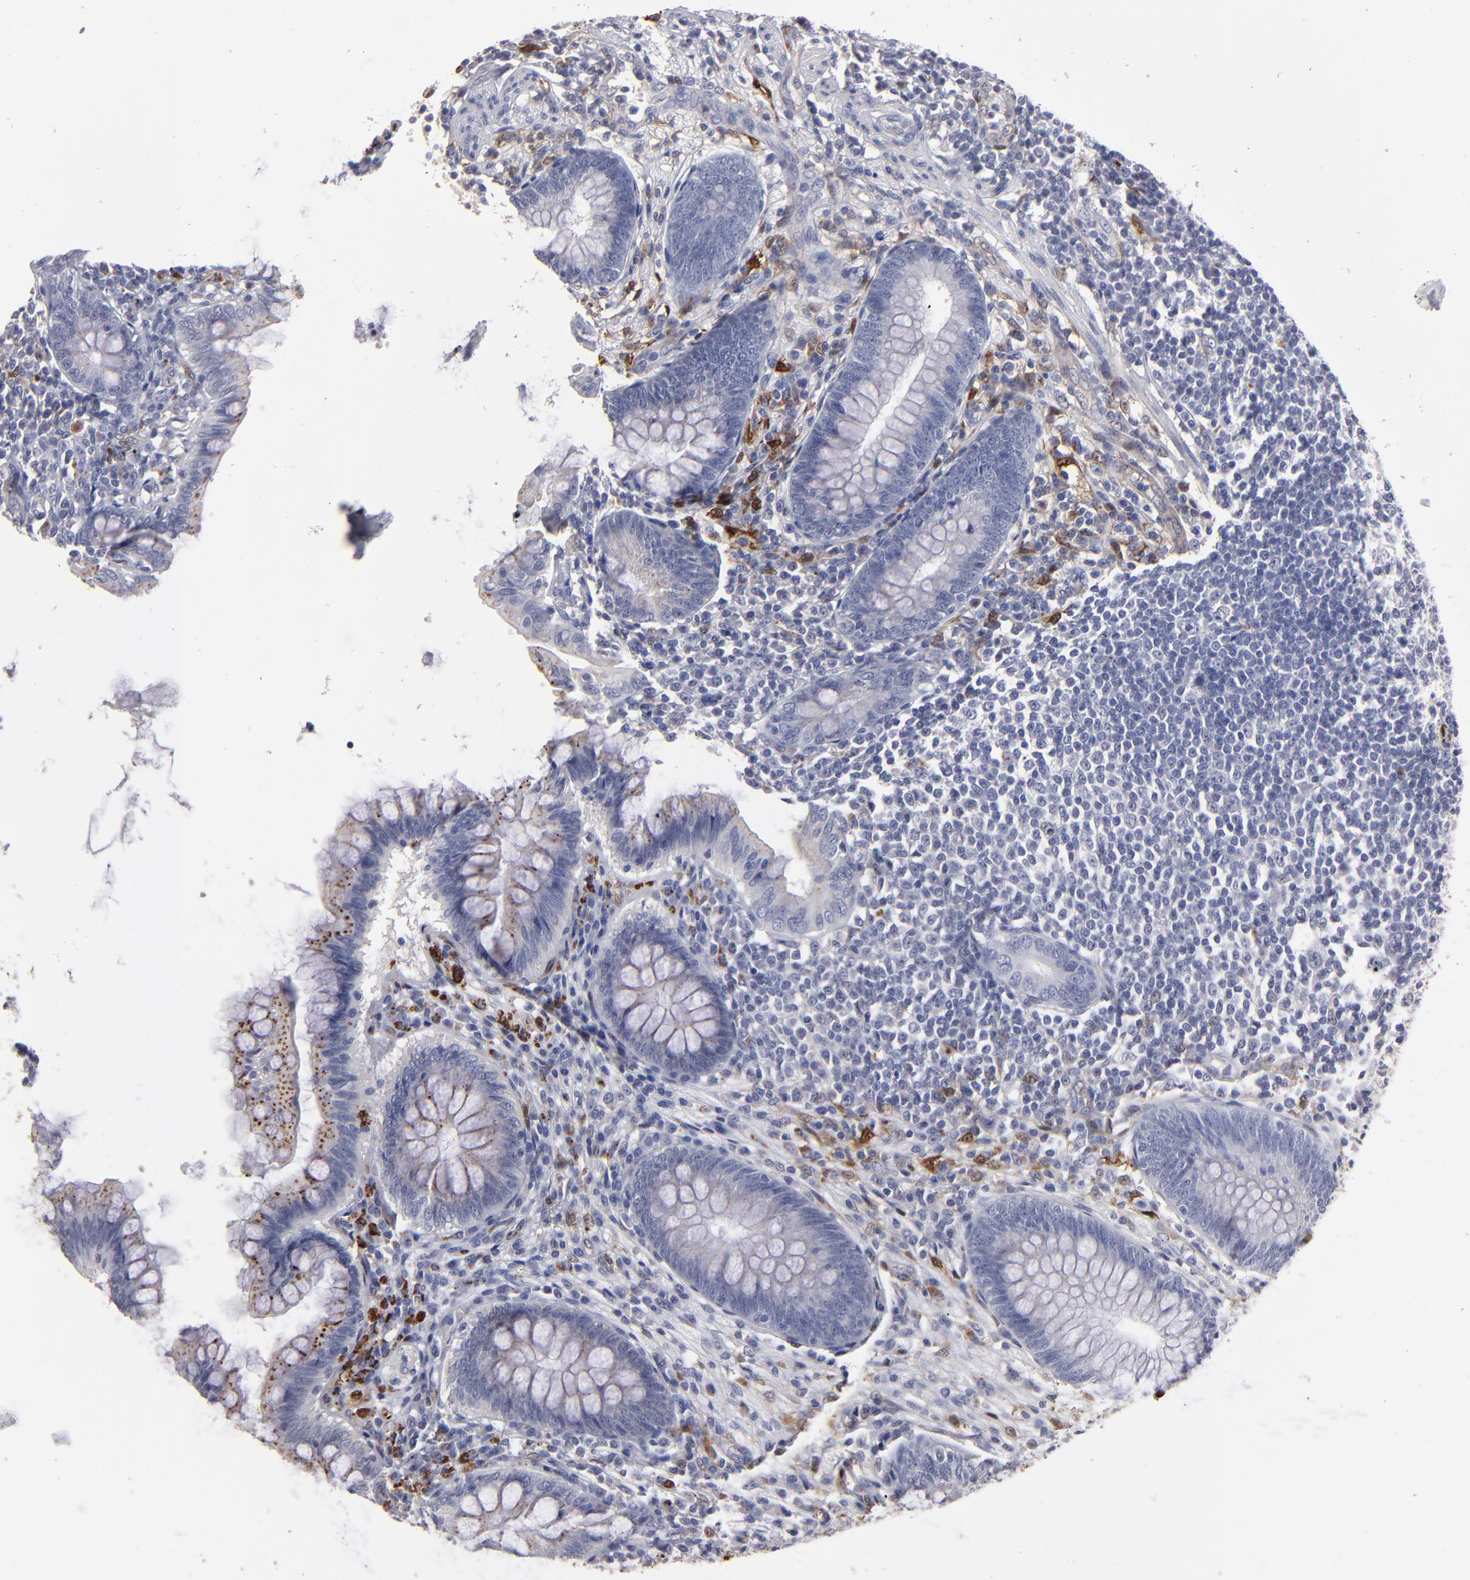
{"staining": {"intensity": "weak", "quantity": "<25%", "location": "cytoplasmic/membranous"}, "tissue": "appendix", "cell_type": "Glandular cells", "image_type": "normal", "snomed": [{"axis": "morphology", "description": "Normal tissue, NOS"}, {"axis": "topography", "description": "Appendix"}], "caption": "High magnification brightfield microscopy of unremarkable appendix stained with DAB (brown) and counterstained with hematoxylin (blue): glandular cells show no significant staining. Brightfield microscopy of immunohistochemistry stained with DAB (brown) and hematoxylin (blue), captured at high magnification.", "gene": "FABP4", "patient": {"sex": "female", "age": 66}}